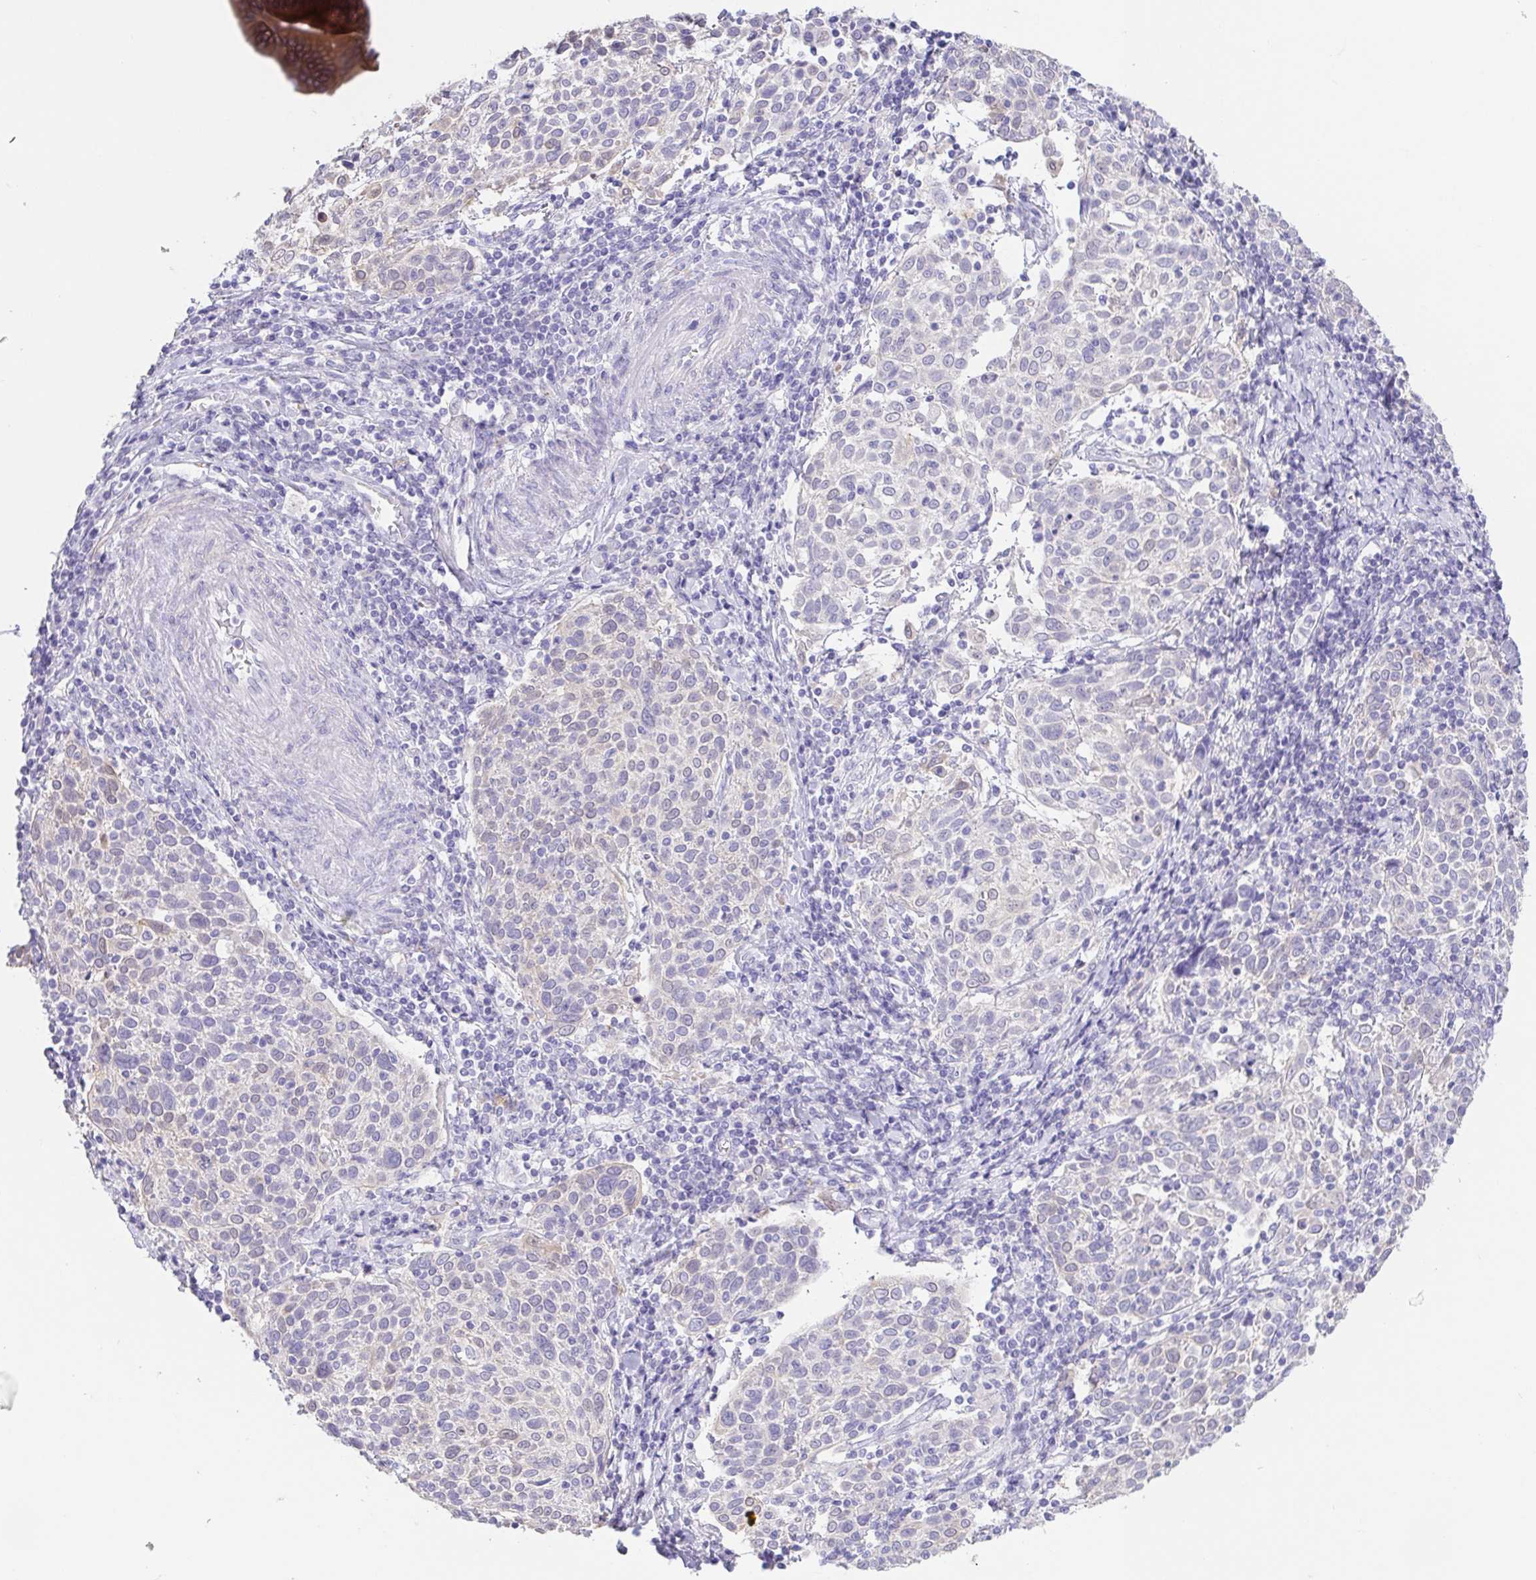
{"staining": {"intensity": "negative", "quantity": "none", "location": "none"}, "tissue": "cervical cancer", "cell_type": "Tumor cells", "image_type": "cancer", "snomed": [{"axis": "morphology", "description": "Squamous cell carcinoma, NOS"}, {"axis": "topography", "description": "Cervix"}], "caption": "Tumor cells are negative for protein expression in human cervical cancer.", "gene": "FABP3", "patient": {"sex": "female", "age": 61}}